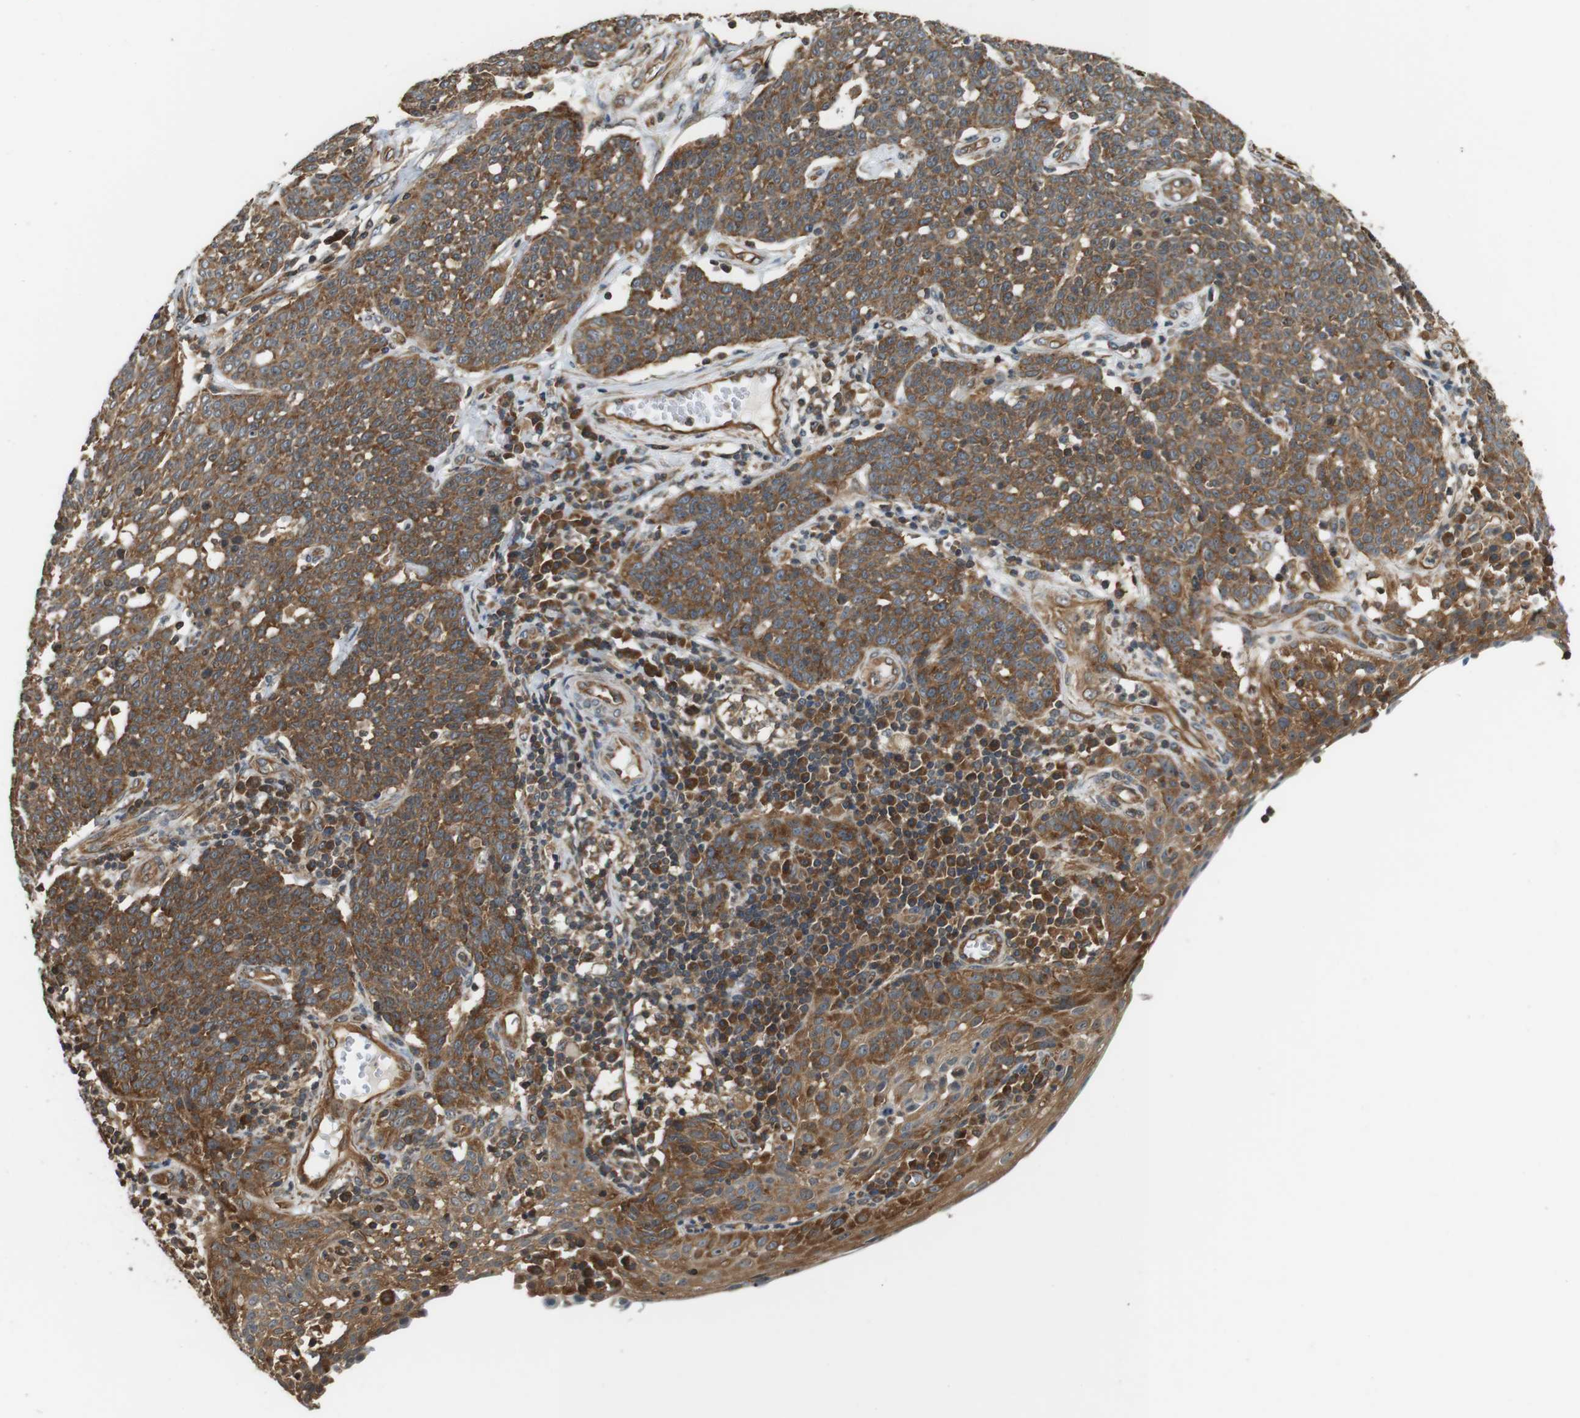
{"staining": {"intensity": "moderate", "quantity": ">75%", "location": "cytoplasmic/membranous"}, "tissue": "cervical cancer", "cell_type": "Tumor cells", "image_type": "cancer", "snomed": [{"axis": "morphology", "description": "Squamous cell carcinoma, NOS"}, {"axis": "topography", "description": "Cervix"}], "caption": "Protein positivity by immunohistochemistry reveals moderate cytoplasmic/membranous expression in approximately >75% of tumor cells in cervical squamous cell carcinoma.", "gene": "PA2G4", "patient": {"sex": "female", "age": 34}}